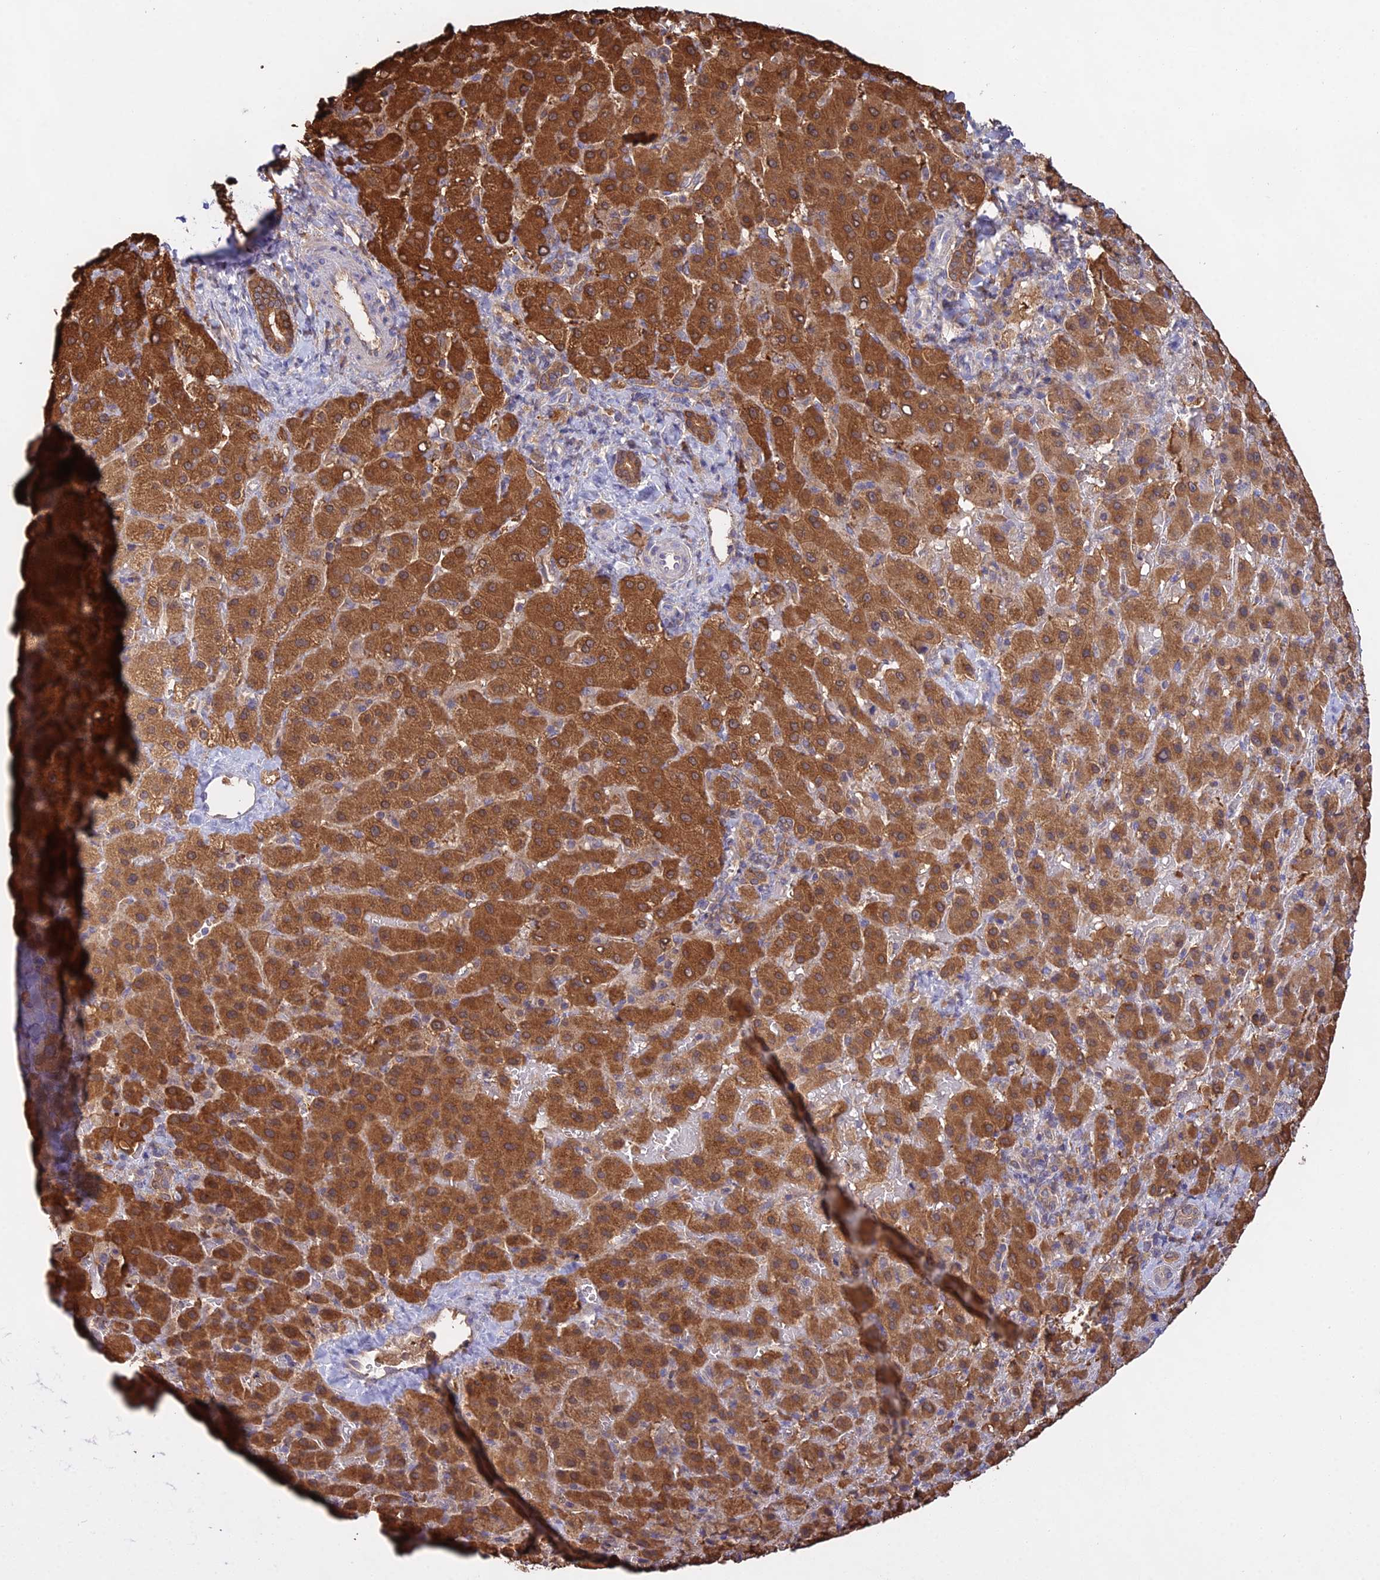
{"staining": {"intensity": "strong", "quantity": ">75%", "location": "cytoplasmic/membranous"}, "tissue": "liver cancer", "cell_type": "Tumor cells", "image_type": "cancer", "snomed": [{"axis": "morphology", "description": "Carcinoma, Hepatocellular, NOS"}, {"axis": "topography", "description": "Liver"}], "caption": "Liver hepatocellular carcinoma stained with a brown dye reveals strong cytoplasmic/membranous positive expression in about >75% of tumor cells.", "gene": "FBP1", "patient": {"sex": "female", "age": 58}}